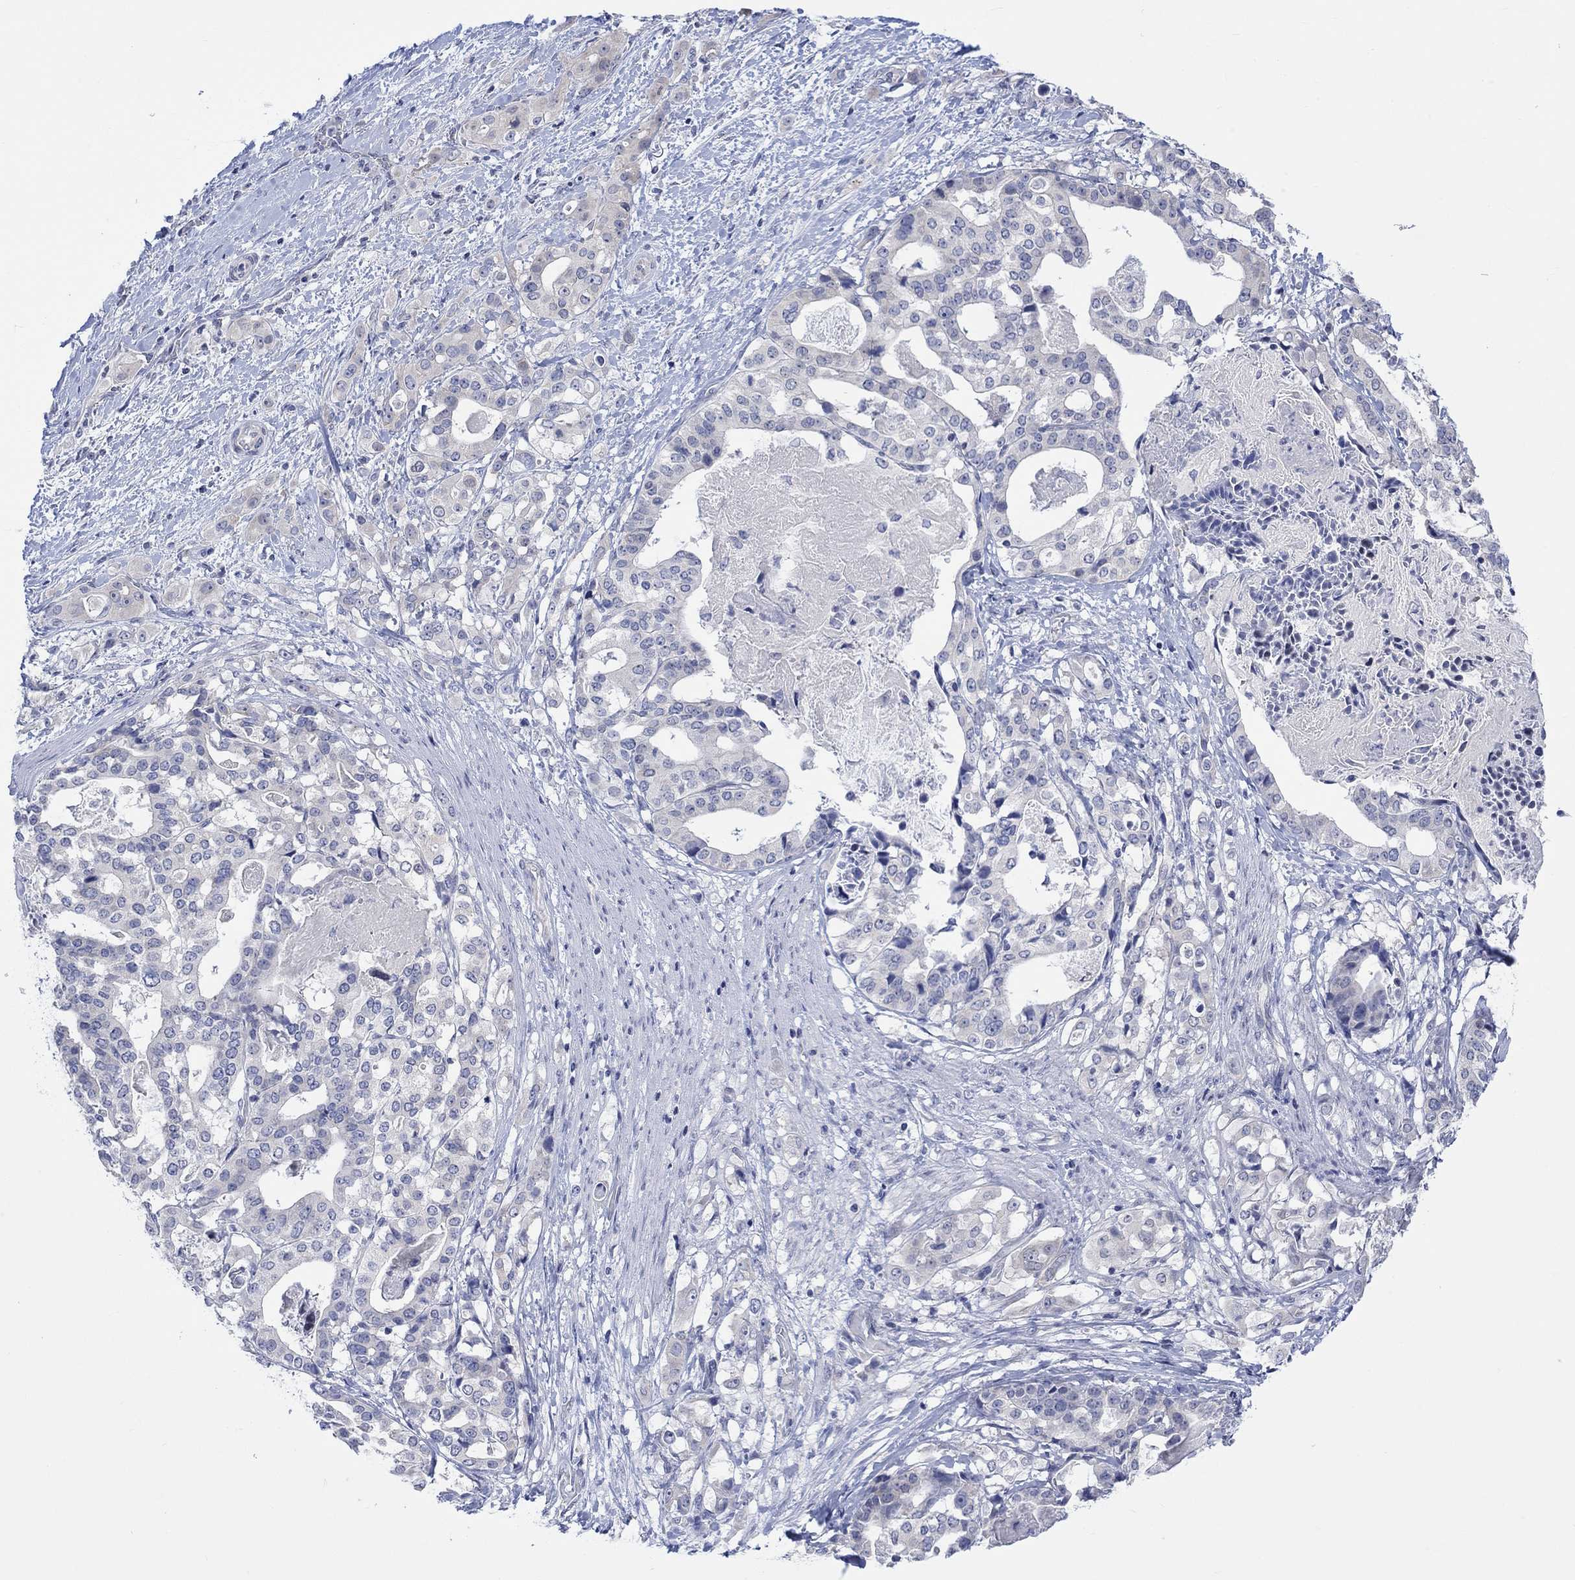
{"staining": {"intensity": "negative", "quantity": "none", "location": "none"}, "tissue": "stomach cancer", "cell_type": "Tumor cells", "image_type": "cancer", "snomed": [{"axis": "morphology", "description": "Adenocarcinoma, NOS"}, {"axis": "topography", "description": "Stomach"}], "caption": "IHC of human stomach adenocarcinoma shows no positivity in tumor cells.", "gene": "DCX", "patient": {"sex": "male", "age": 48}}